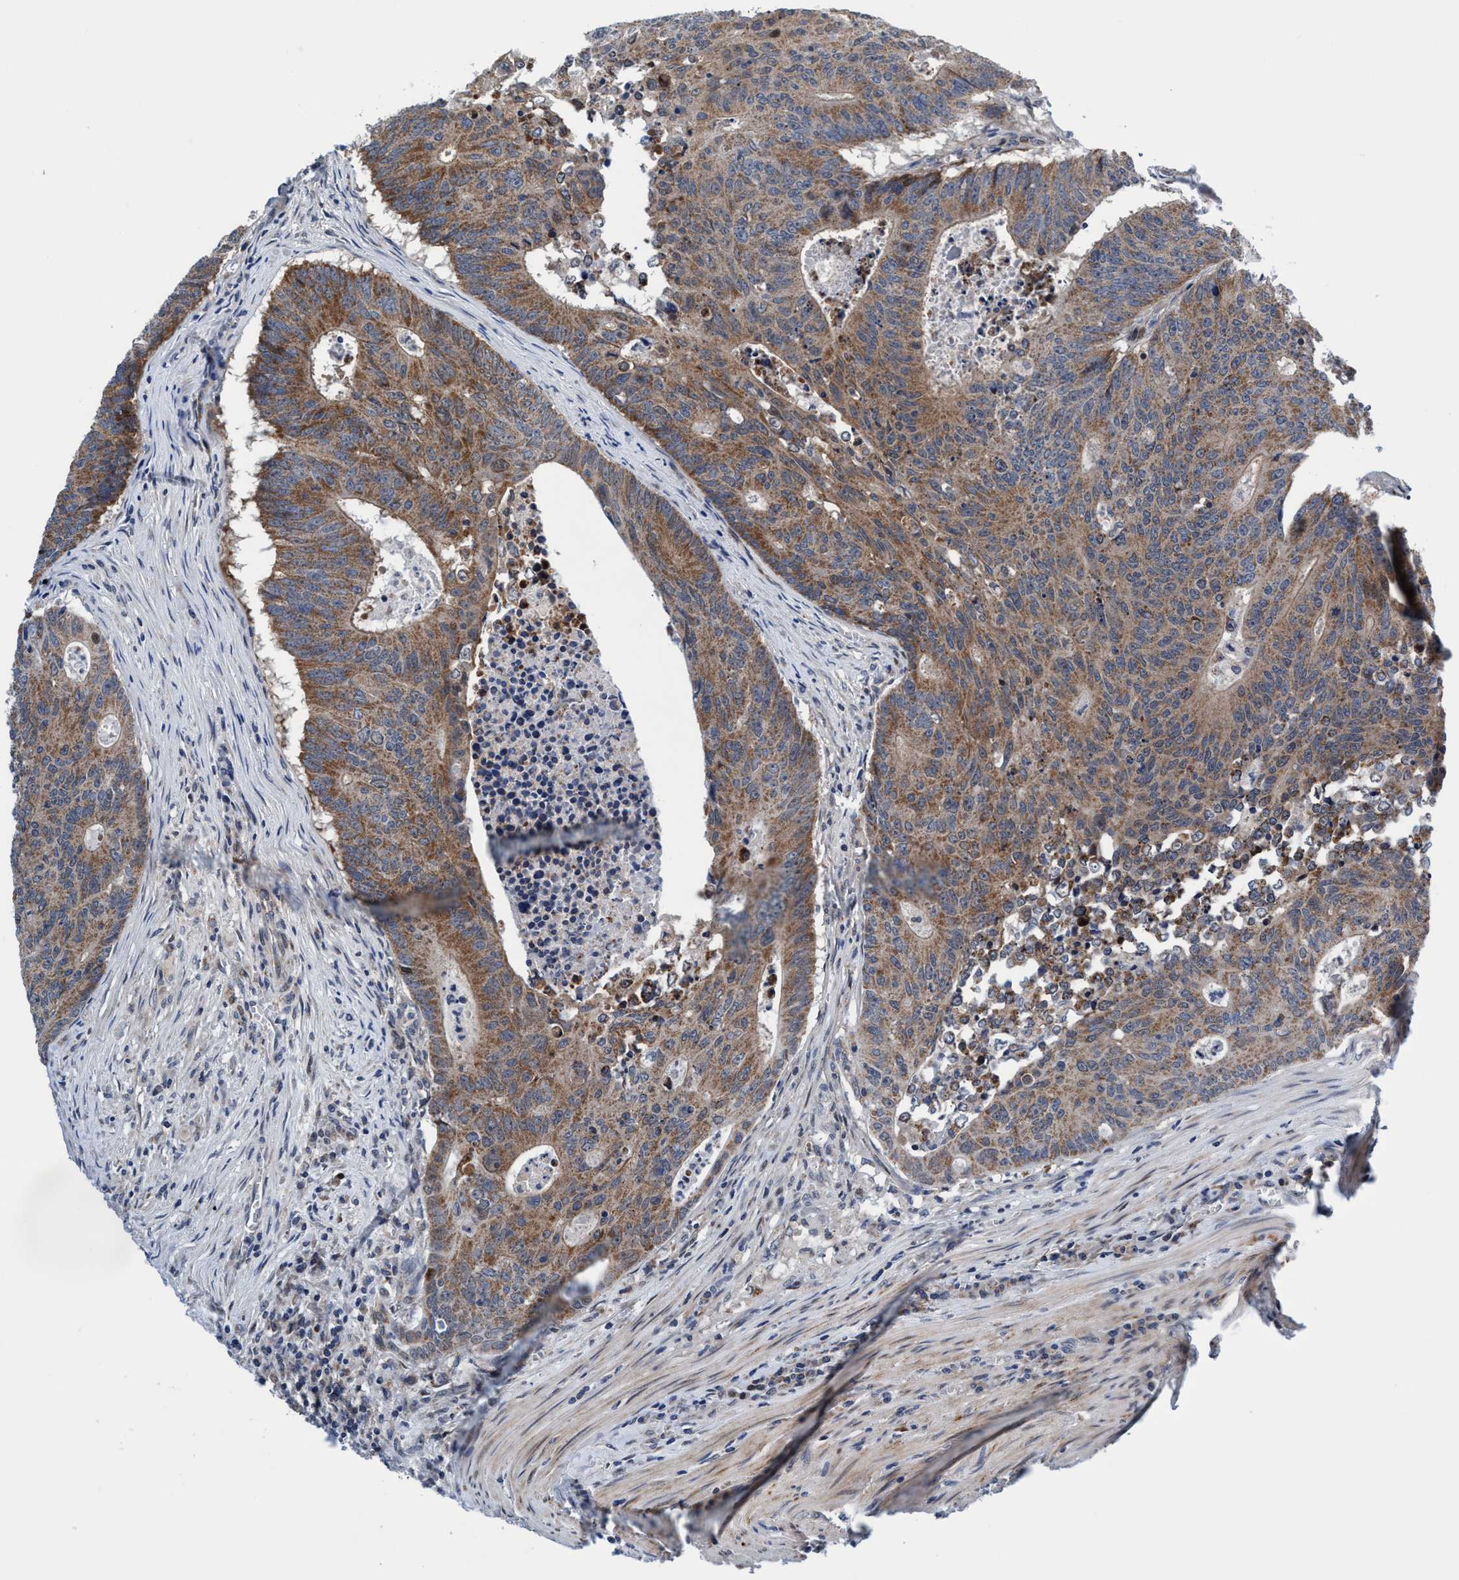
{"staining": {"intensity": "moderate", "quantity": ">75%", "location": "cytoplasmic/membranous"}, "tissue": "colorectal cancer", "cell_type": "Tumor cells", "image_type": "cancer", "snomed": [{"axis": "morphology", "description": "Adenocarcinoma, NOS"}, {"axis": "topography", "description": "Colon"}], "caption": "Immunohistochemistry (IHC) micrograph of neoplastic tissue: human colorectal cancer (adenocarcinoma) stained using immunohistochemistry displays medium levels of moderate protein expression localized specifically in the cytoplasmic/membranous of tumor cells, appearing as a cytoplasmic/membranous brown color.", "gene": "AGAP2", "patient": {"sex": "male", "age": 87}}